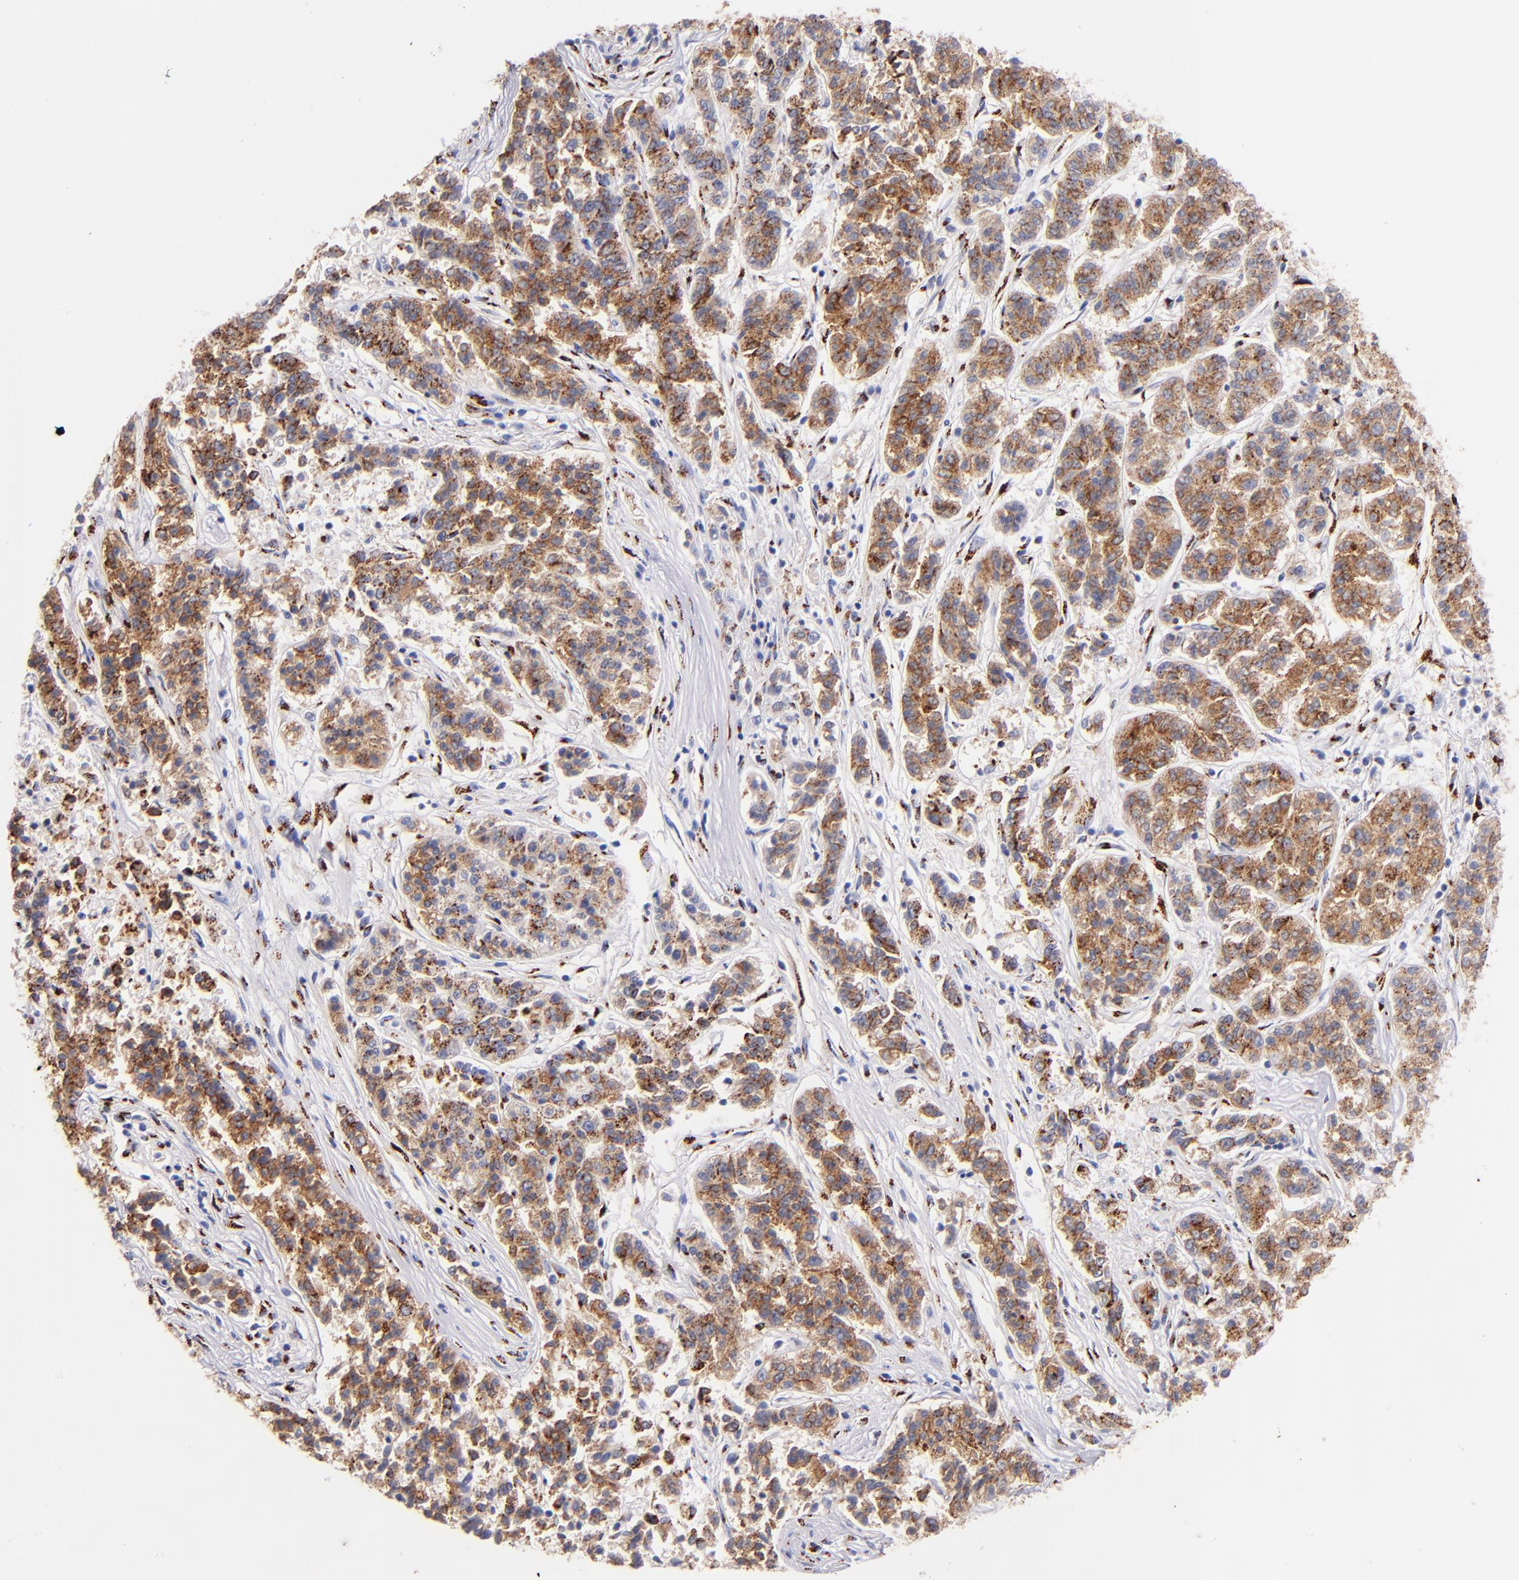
{"staining": {"intensity": "moderate", "quantity": ">75%", "location": "cytoplasmic/membranous"}, "tissue": "lung cancer", "cell_type": "Tumor cells", "image_type": "cancer", "snomed": [{"axis": "morphology", "description": "Adenocarcinoma, NOS"}, {"axis": "topography", "description": "Lung"}], "caption": "Protein positivity by immunohistochemistry (IHC) exhibits moderate cytoplasmic/membranous staining in approximately >75% of tumor cells in lung cancer.", "gene": "GOLIM4", "patient": {"sex": "male", "age": 84}}